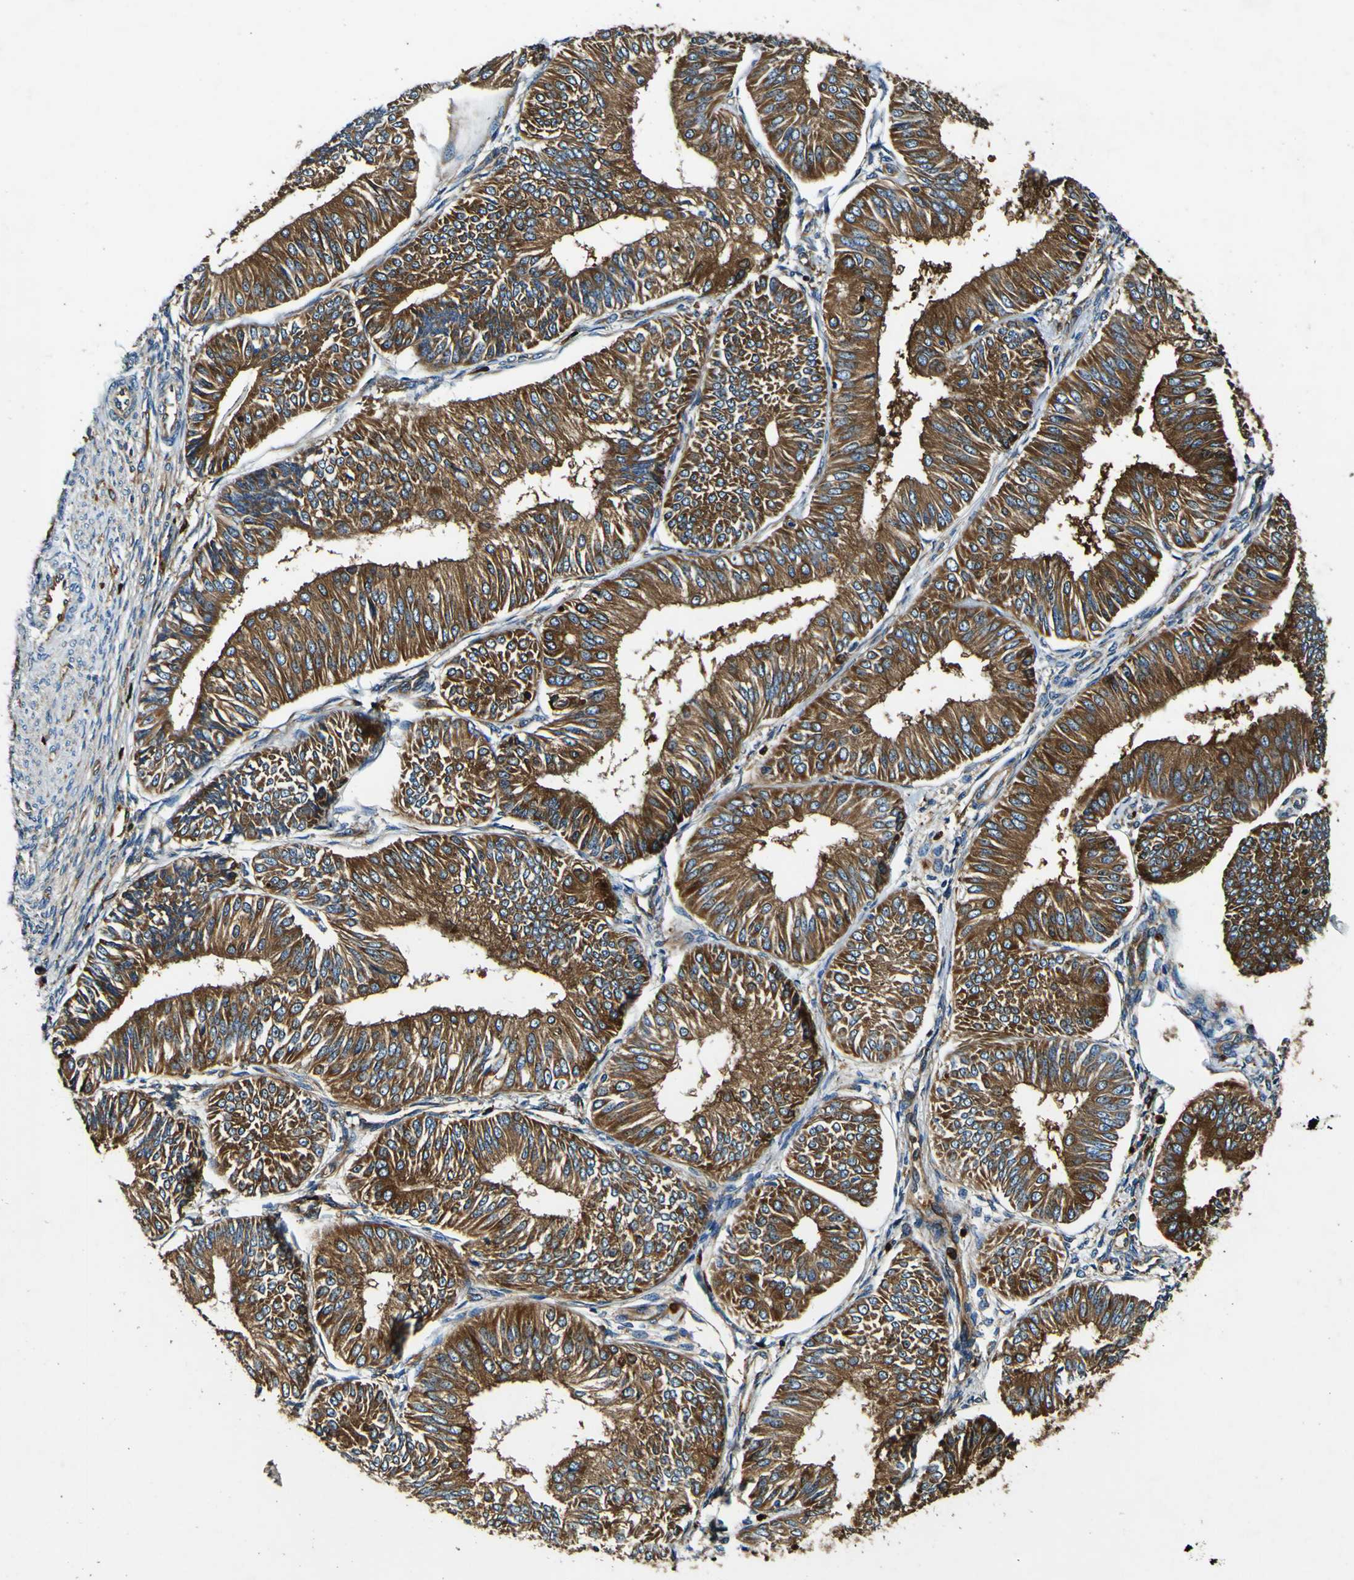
{"staining": {"intensity": "strong", "quantity": ">75%", "location": "cytoplasmic/membranous"}, "tissue": "endometrial cancer", "cell_type": "Tumor cells", "image_type": "cancer", "snomed": [{"axis": "morphology", "description": "Adenocarcinoma, NOS"}, {"axis": "topography", "description": "Endometrium"}], "caption": "IHC of adenocarcinoma (endometrial) reveals high levels of strong cytoplasmic/membranous positivity in about >75% of tumor cells. (Brightfield microscopy of DAB IHC at high magnification).", "gene": "RHOT2", "patient": {"sex": "female", "age": 58}}